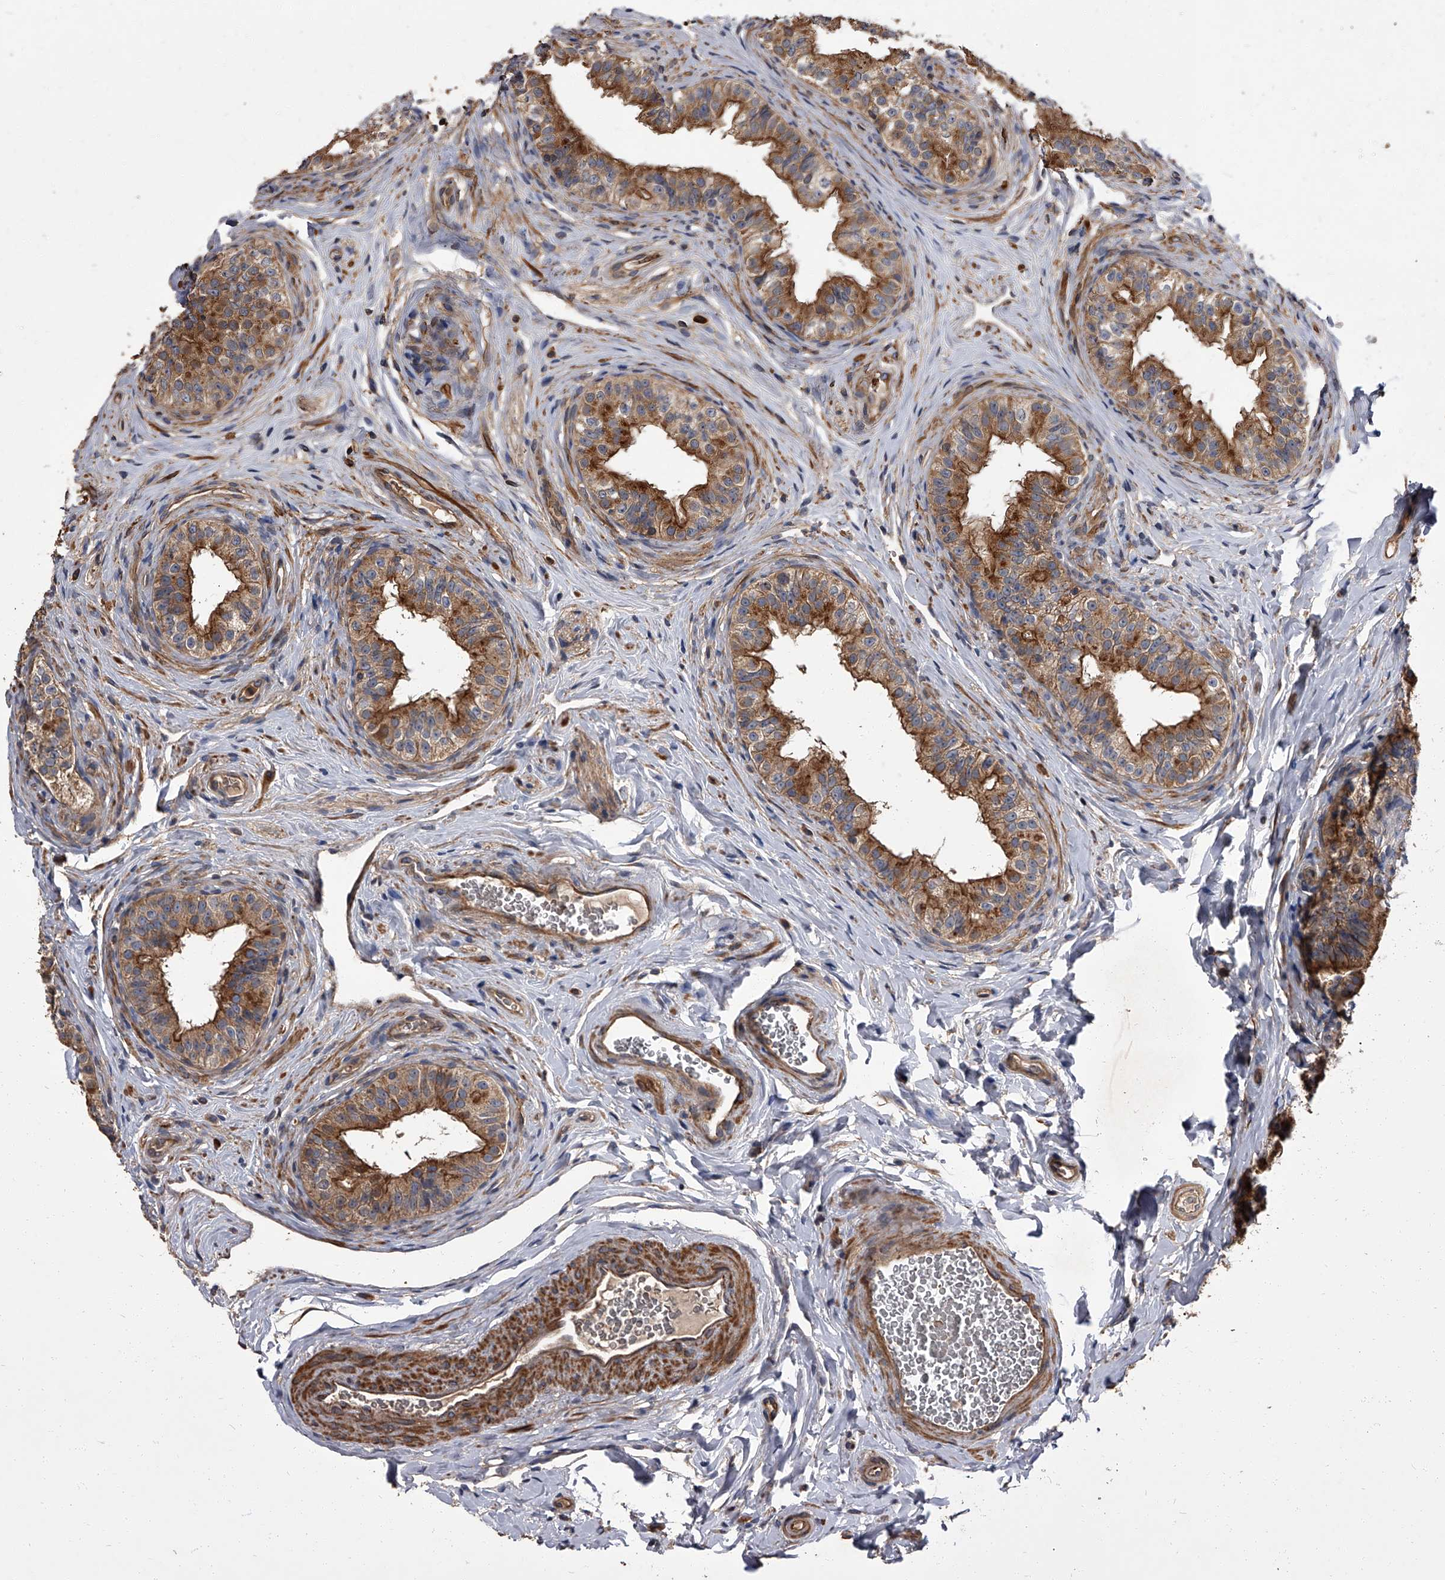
{"staining": {"intensity": "moderate", "quantity": ">75%", "location": "cytoplasmic/membranous"}, "tissue": "epididymis", "cell_type": "Glandular cells", "image_type": "normal", "snomed": [{"axis": "morphology", "description": "Normal tissue, NOS"}, {"axis": "topography", "description": "Epididymis"}], "caption": "Immunohistochemistry image of unremarkable epididymis stained for a protein (brown), which shows medium levels of moderate cytoplasmic/membranous expression in approximately >75% of glandular cells.", "gene": "STK36", "patient": {"sex": "male", "age": 49}}